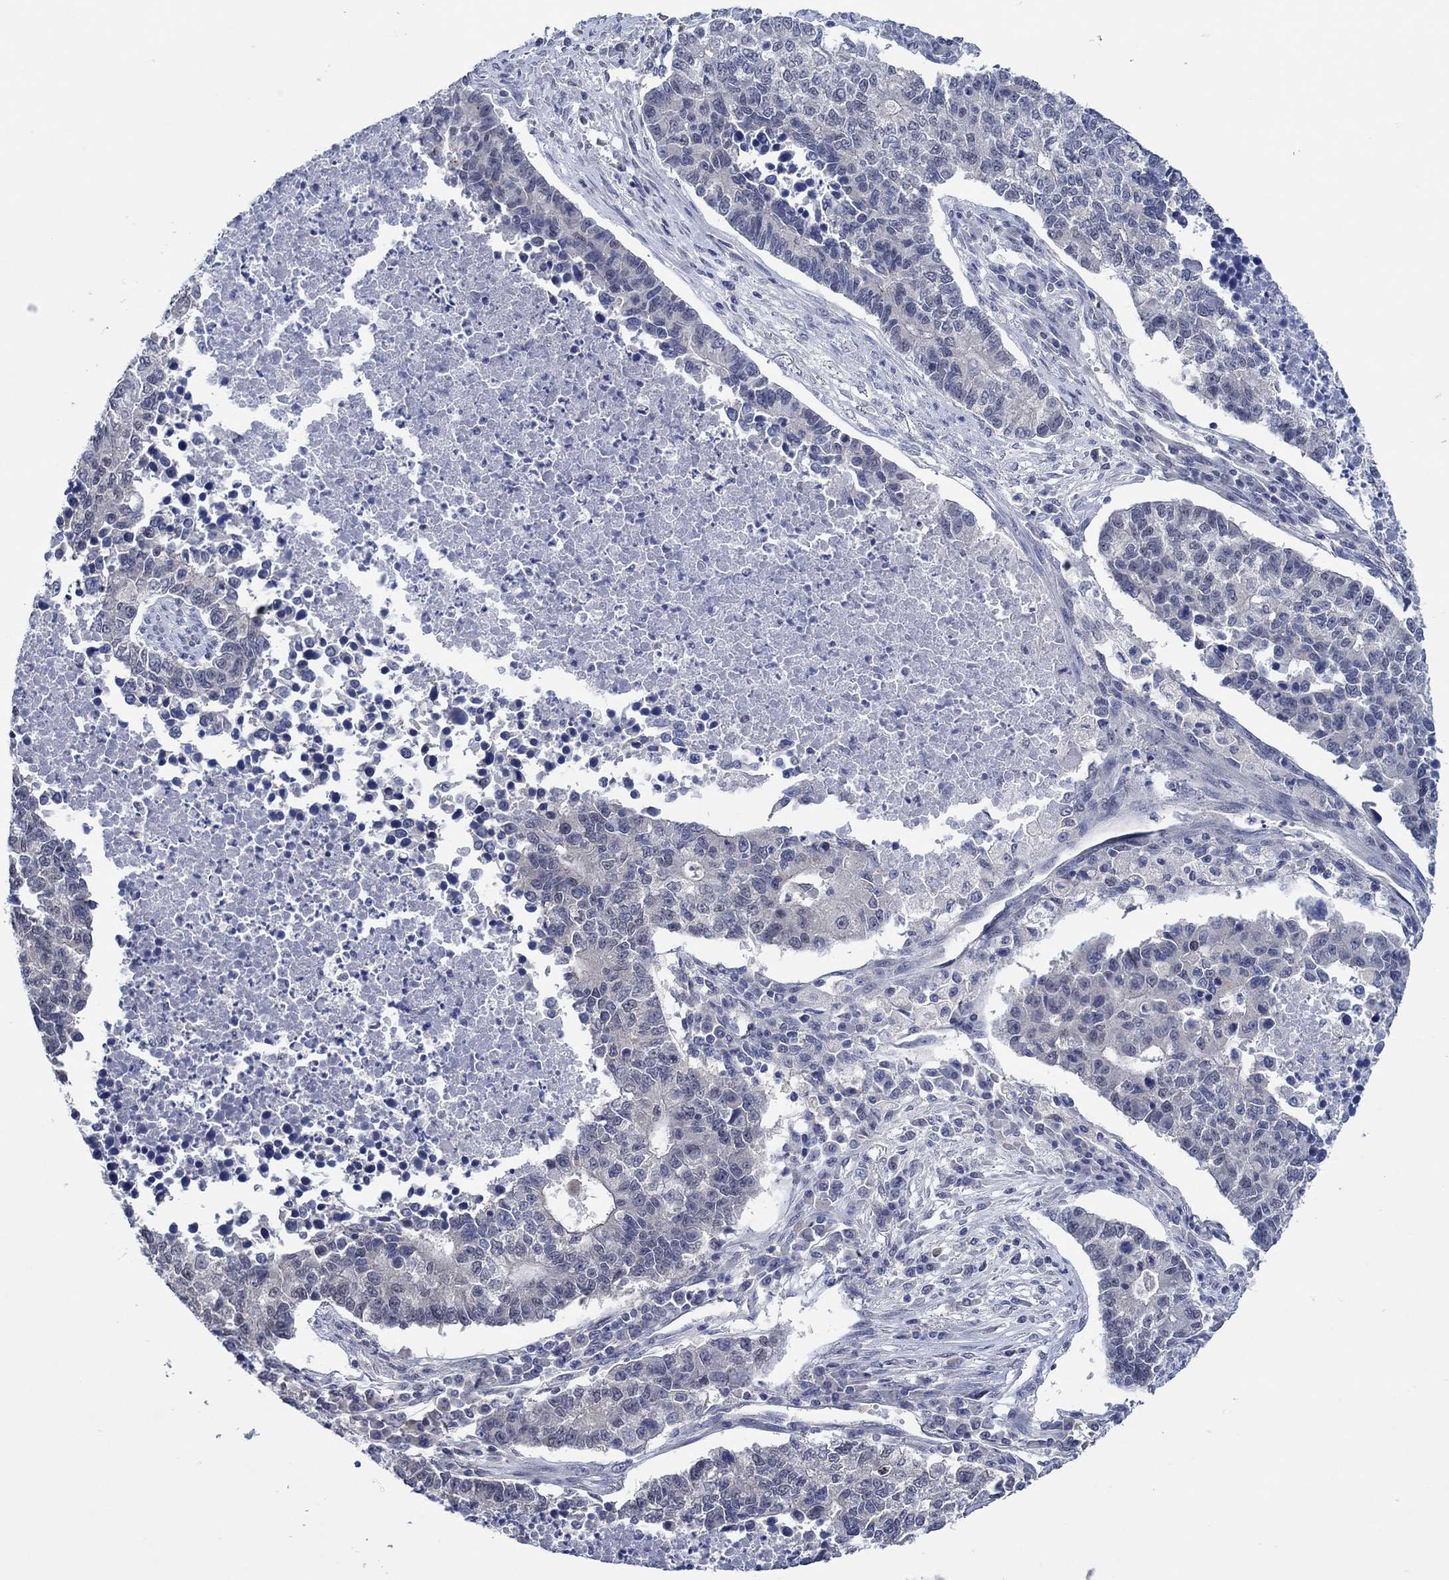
{"staining": {"intensity": "negative", "quantity": "none", "location": "none"}, "tissue": "lung cancer", "cell_type": "Tumor cells", "image_type": "cancer", "snomed": [{"axis": "morphology", "description": "Adenocarcinoma, NOS"}, {"axis": "topography", "description": "Lung"}], "caption": "DAB immunohistochemical staining of human lung cancer (adenocarcinoma) shows no significant staining in tumor cells.", "gene": "PRRT3", "patient": {"sex": "male", "age": 57}}